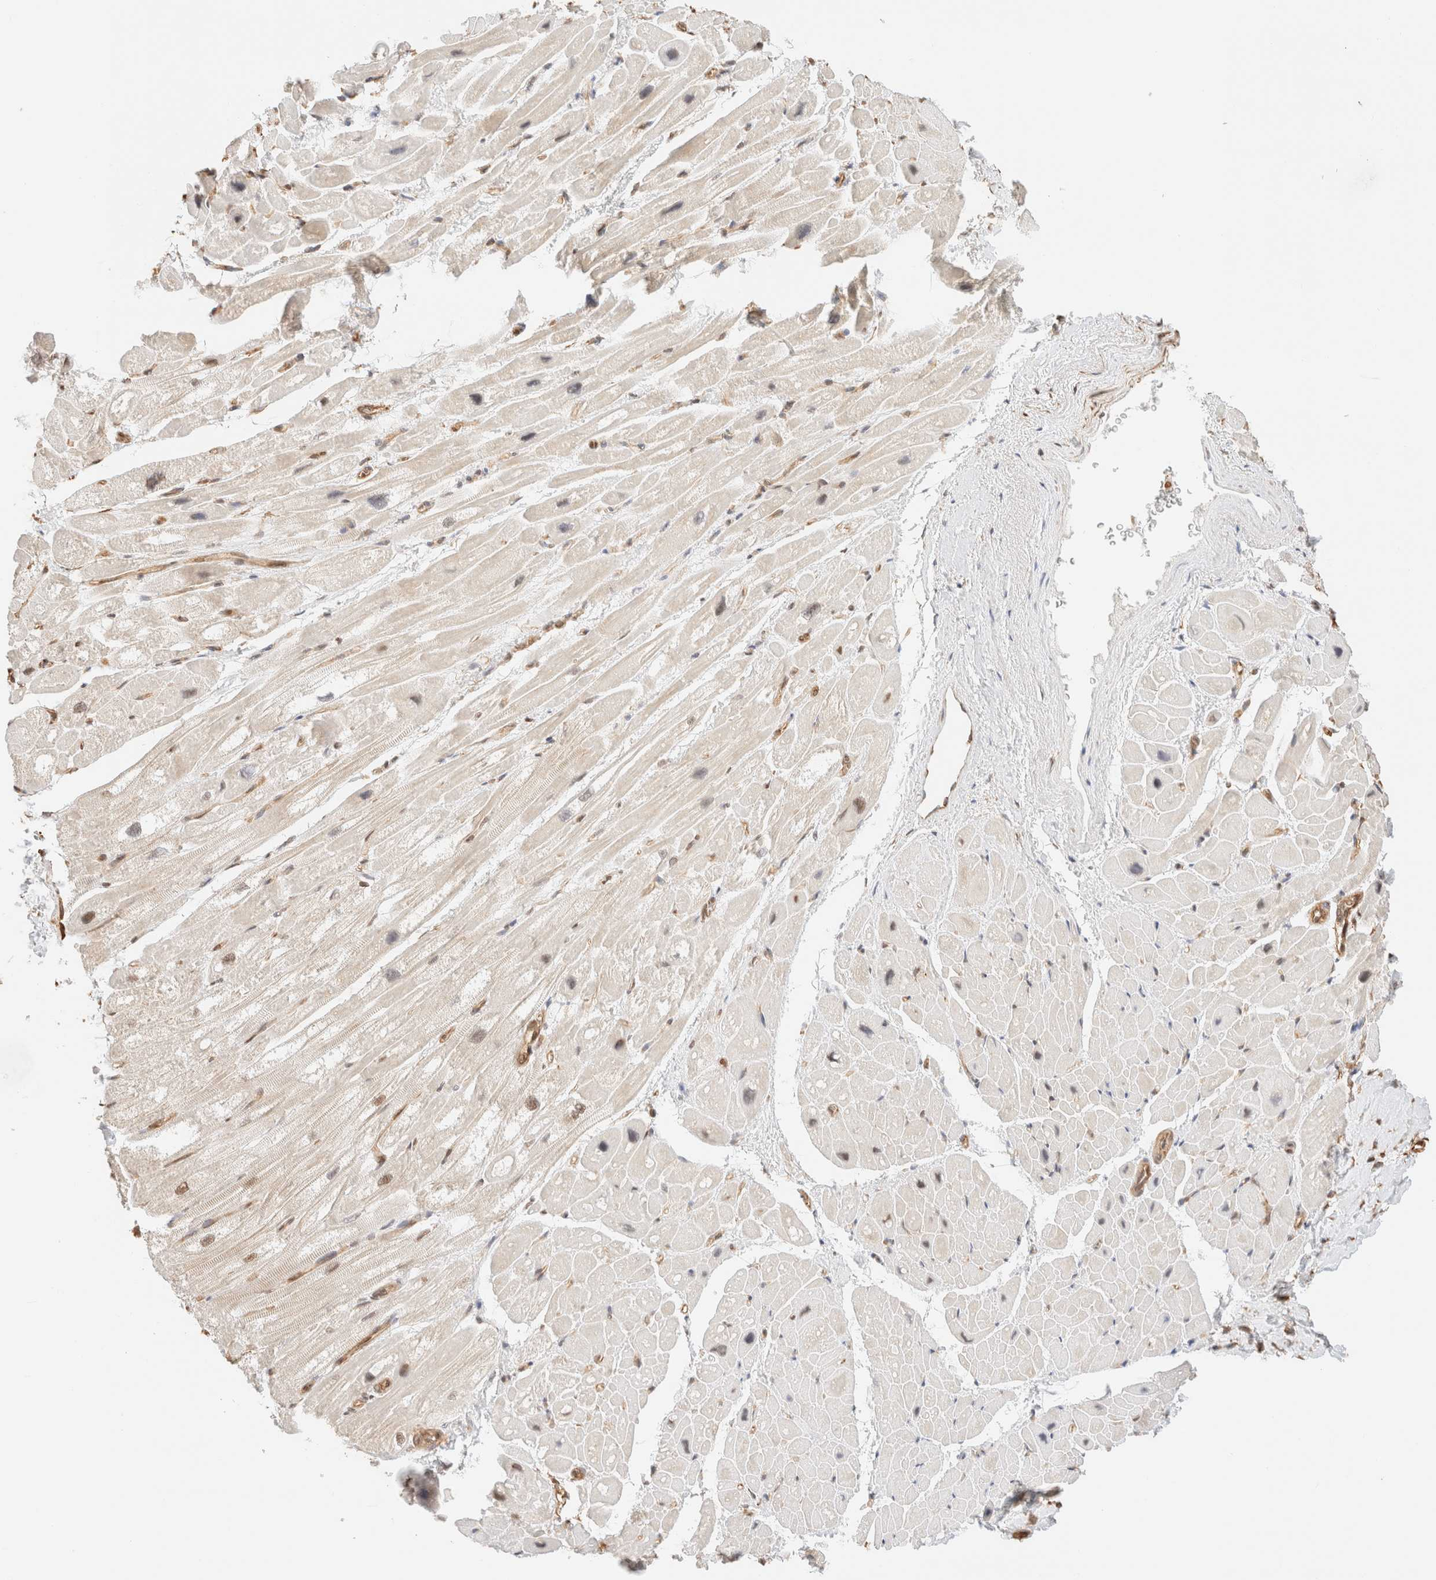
{"staining": {"intensity": "weak", "quantity": ">75%", "location": "cytoplasmic/membranous,nuclear"}, "tissue": "heart muscle", "cell_type": "Cardiomyocytes", "image_type": "normal", "snomed": [{"axis": "morphology", "description": "Normal tissue, NOS"}, {"axis": "topography", "description": "Heart"}], "caption": "Immunohistochemical staining of normal human heart muscle reveals low levels of weak cytoplasmic/membranous,nuclear staining in approximately >75% of cardiomyocytes. Using DAB (3,3'-diaminobenzidine) (brown) and hematoxylin (blue) stains, captured at high magnification using brightfield microscopy.", "gene": "ARID5A", "patient": {"sex": "male", "age": 49}}